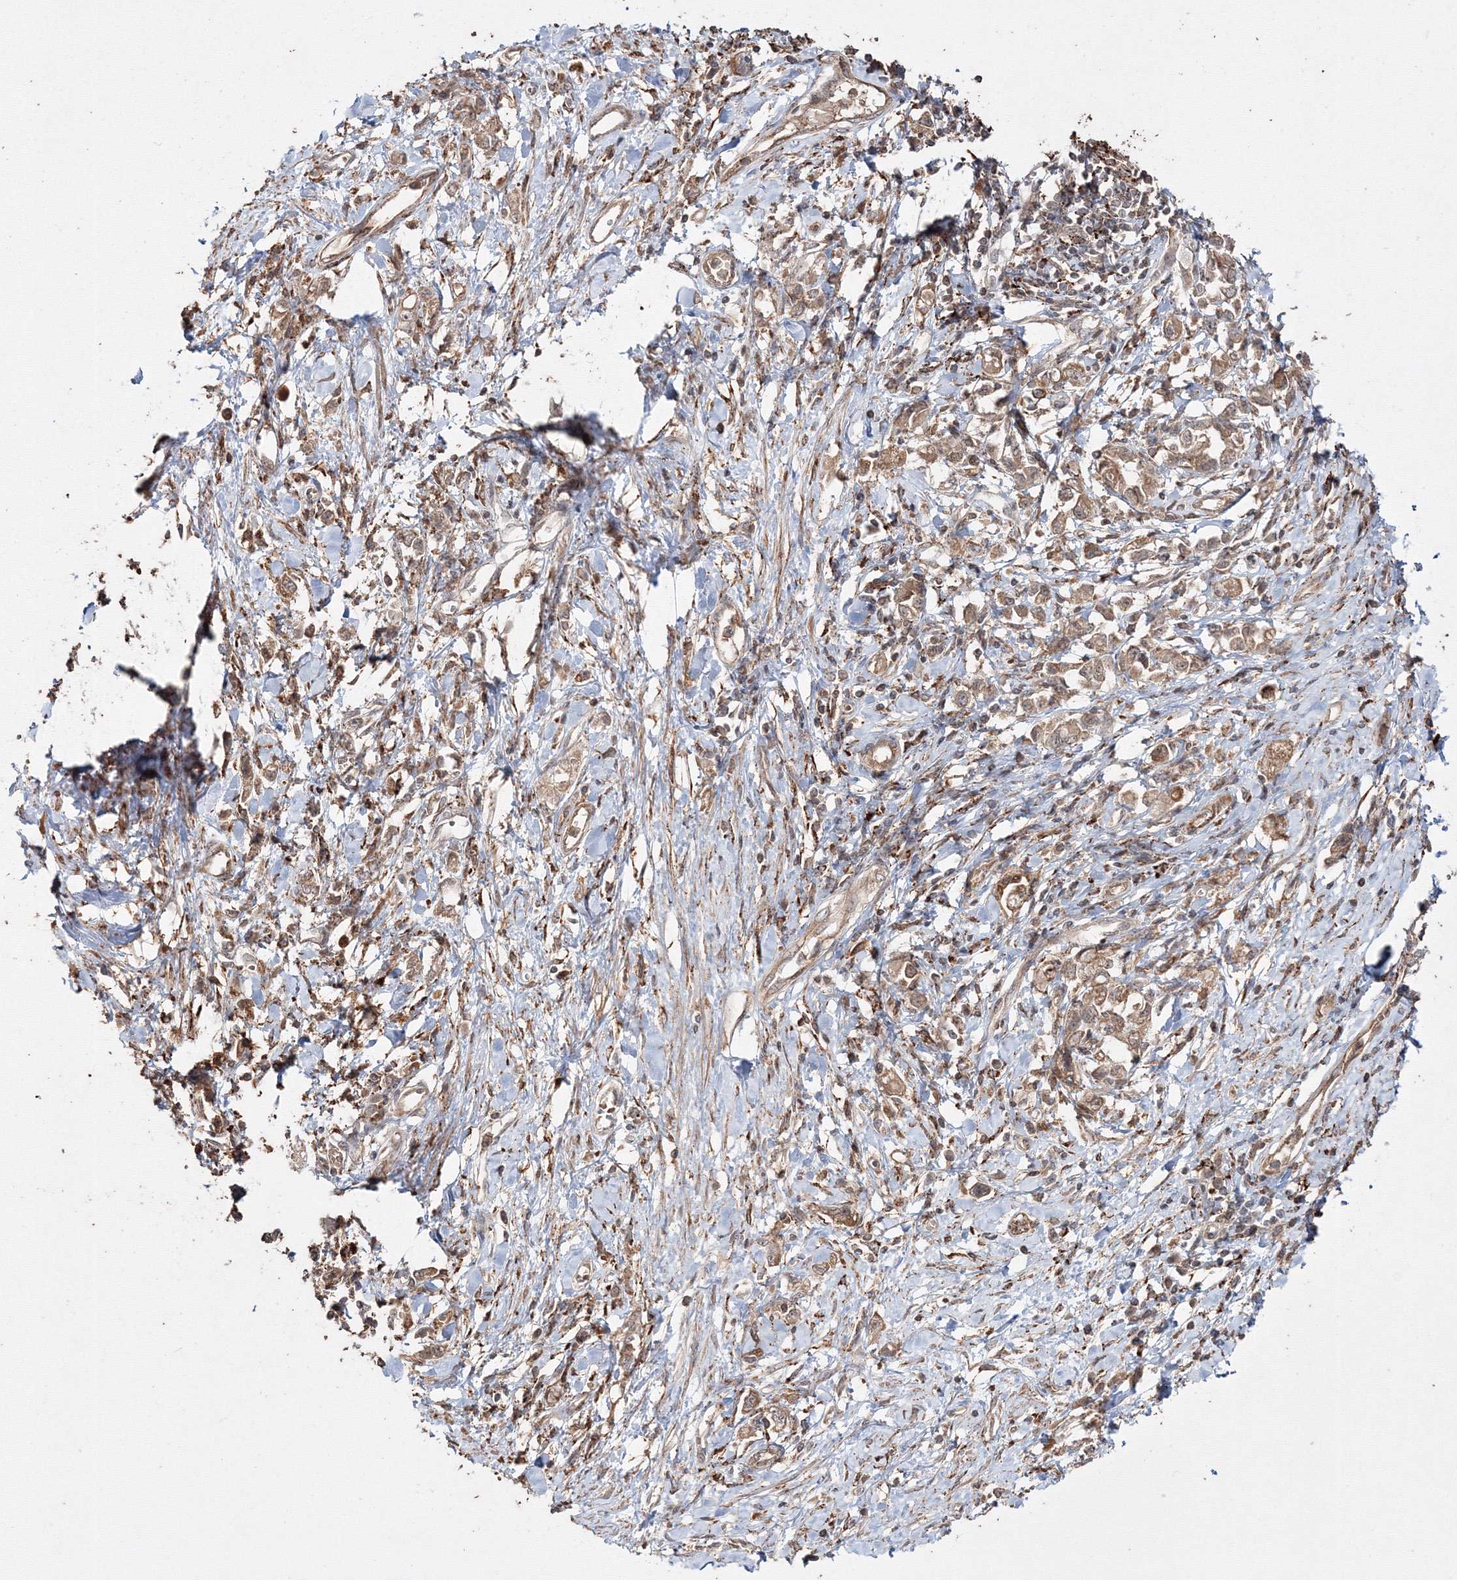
{"staining": {"intensity": "moderate", "quantity": ">75%", "location": "cytoplasmic/membranous"}, "tissue": "stomach cancer", "cell_type": "Tumor cells", "image_type": "cancer", "snomed": [{"axis": "morphology", "description": "Adenocarcinoma, NOS"}, {"axis": "topography", "description": "Stomach"}], "caption": "Tumor cells exhibit moderate cytoplasmic/membranous staining in approximately >75% of cells in stomach cancer (adenocarcinoma).", "gene": "DDO", "patient": {"sex": "female", "age": 76}}